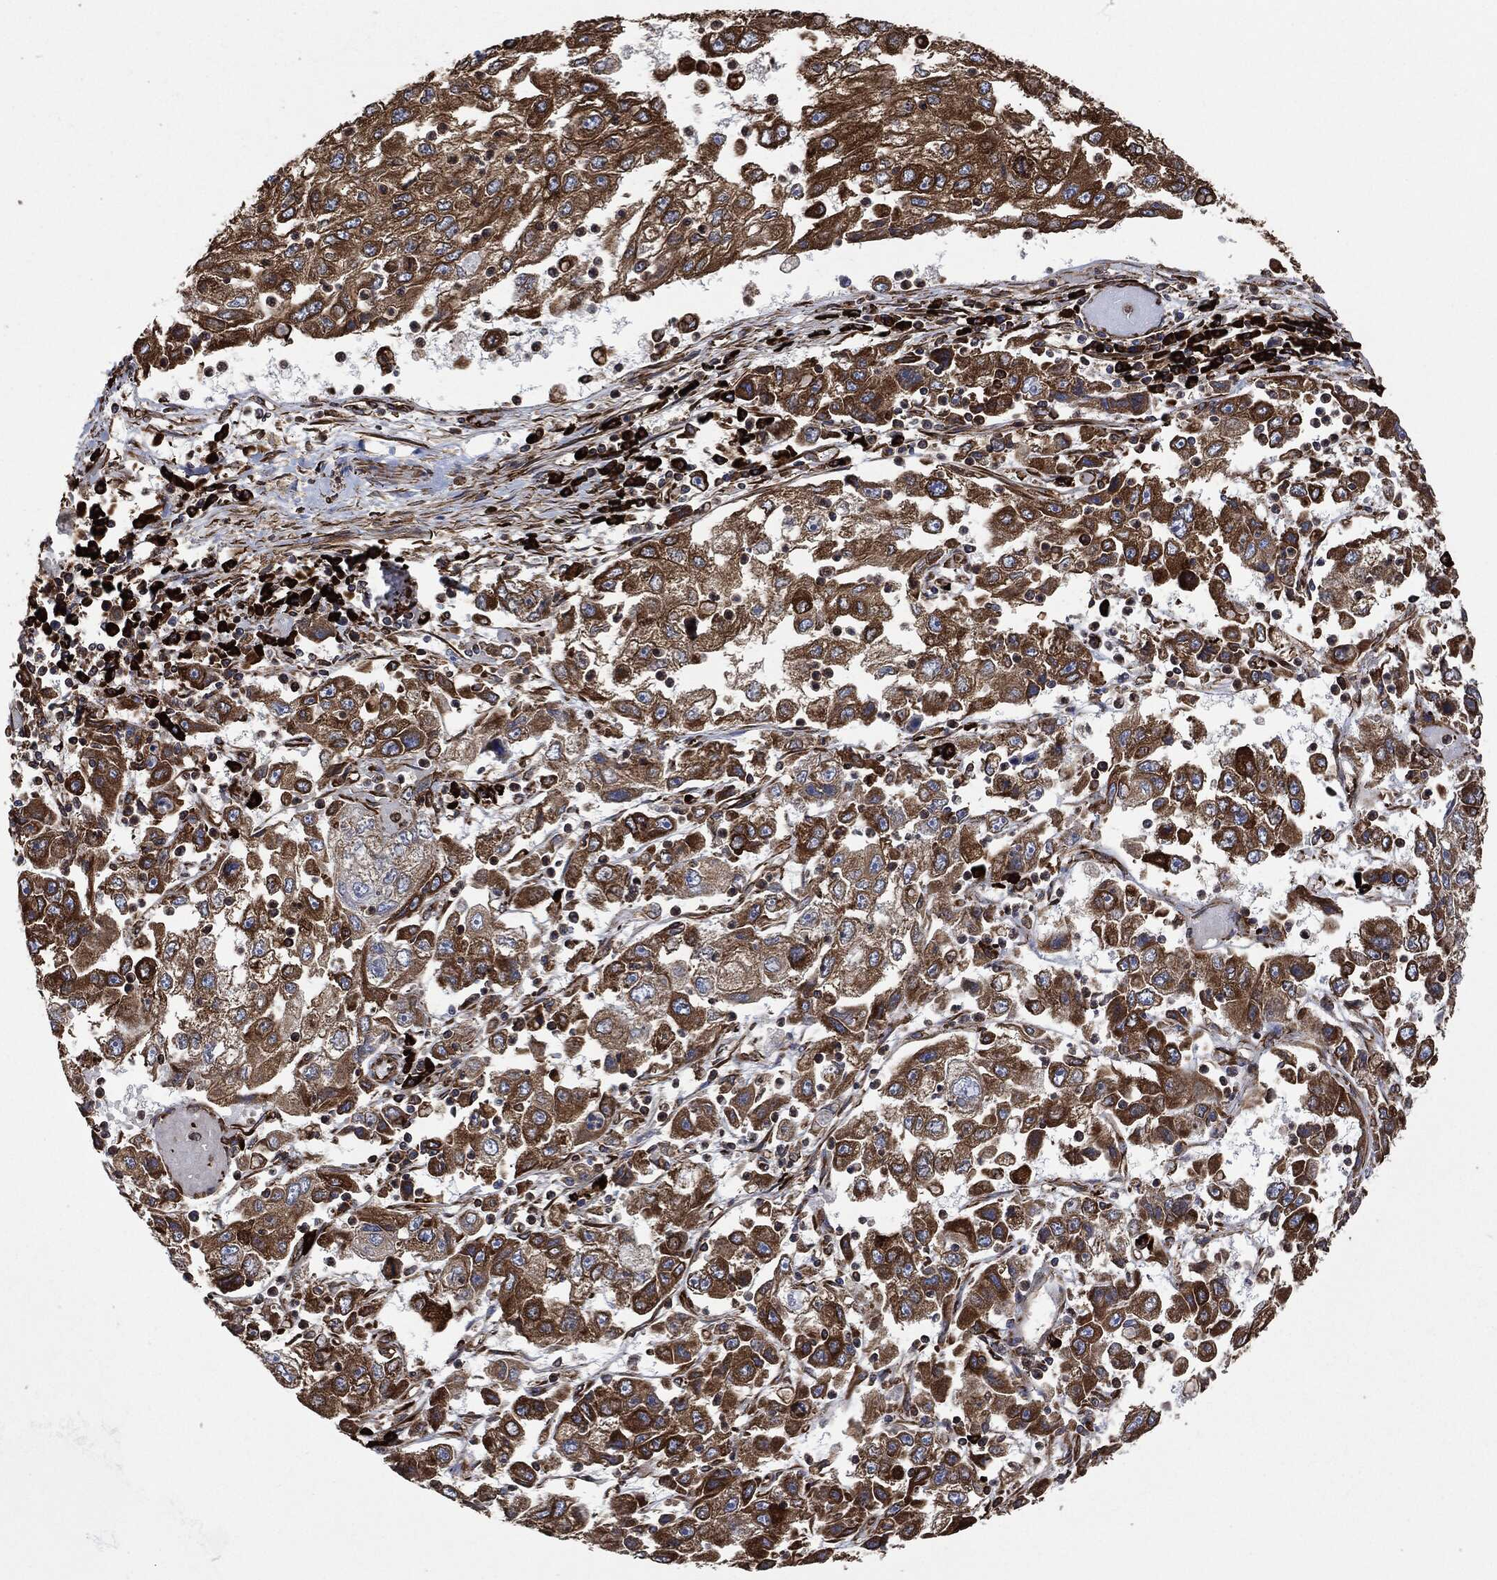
{"staining": {"intensity": "strong", "quantity": ">75%", "location": "cytoplasmic/membranous"}, "tissue": "cervical cancer", "cell_type": "Tumor cells", "image_type": "cancer", "snomed": [{"axis": "morphology", "description": "Squamous cell carcinoma, NOS"}, {"axis": "topography", "description": "Cervix"}], "caption": "A brown stain highlights strong cytoplasmic/membranous positivity of a protein in cervical squamous cell carcinoma tumor cells.", "gene": "AMFR", "patient": {"sex": "female", "age": 36}}